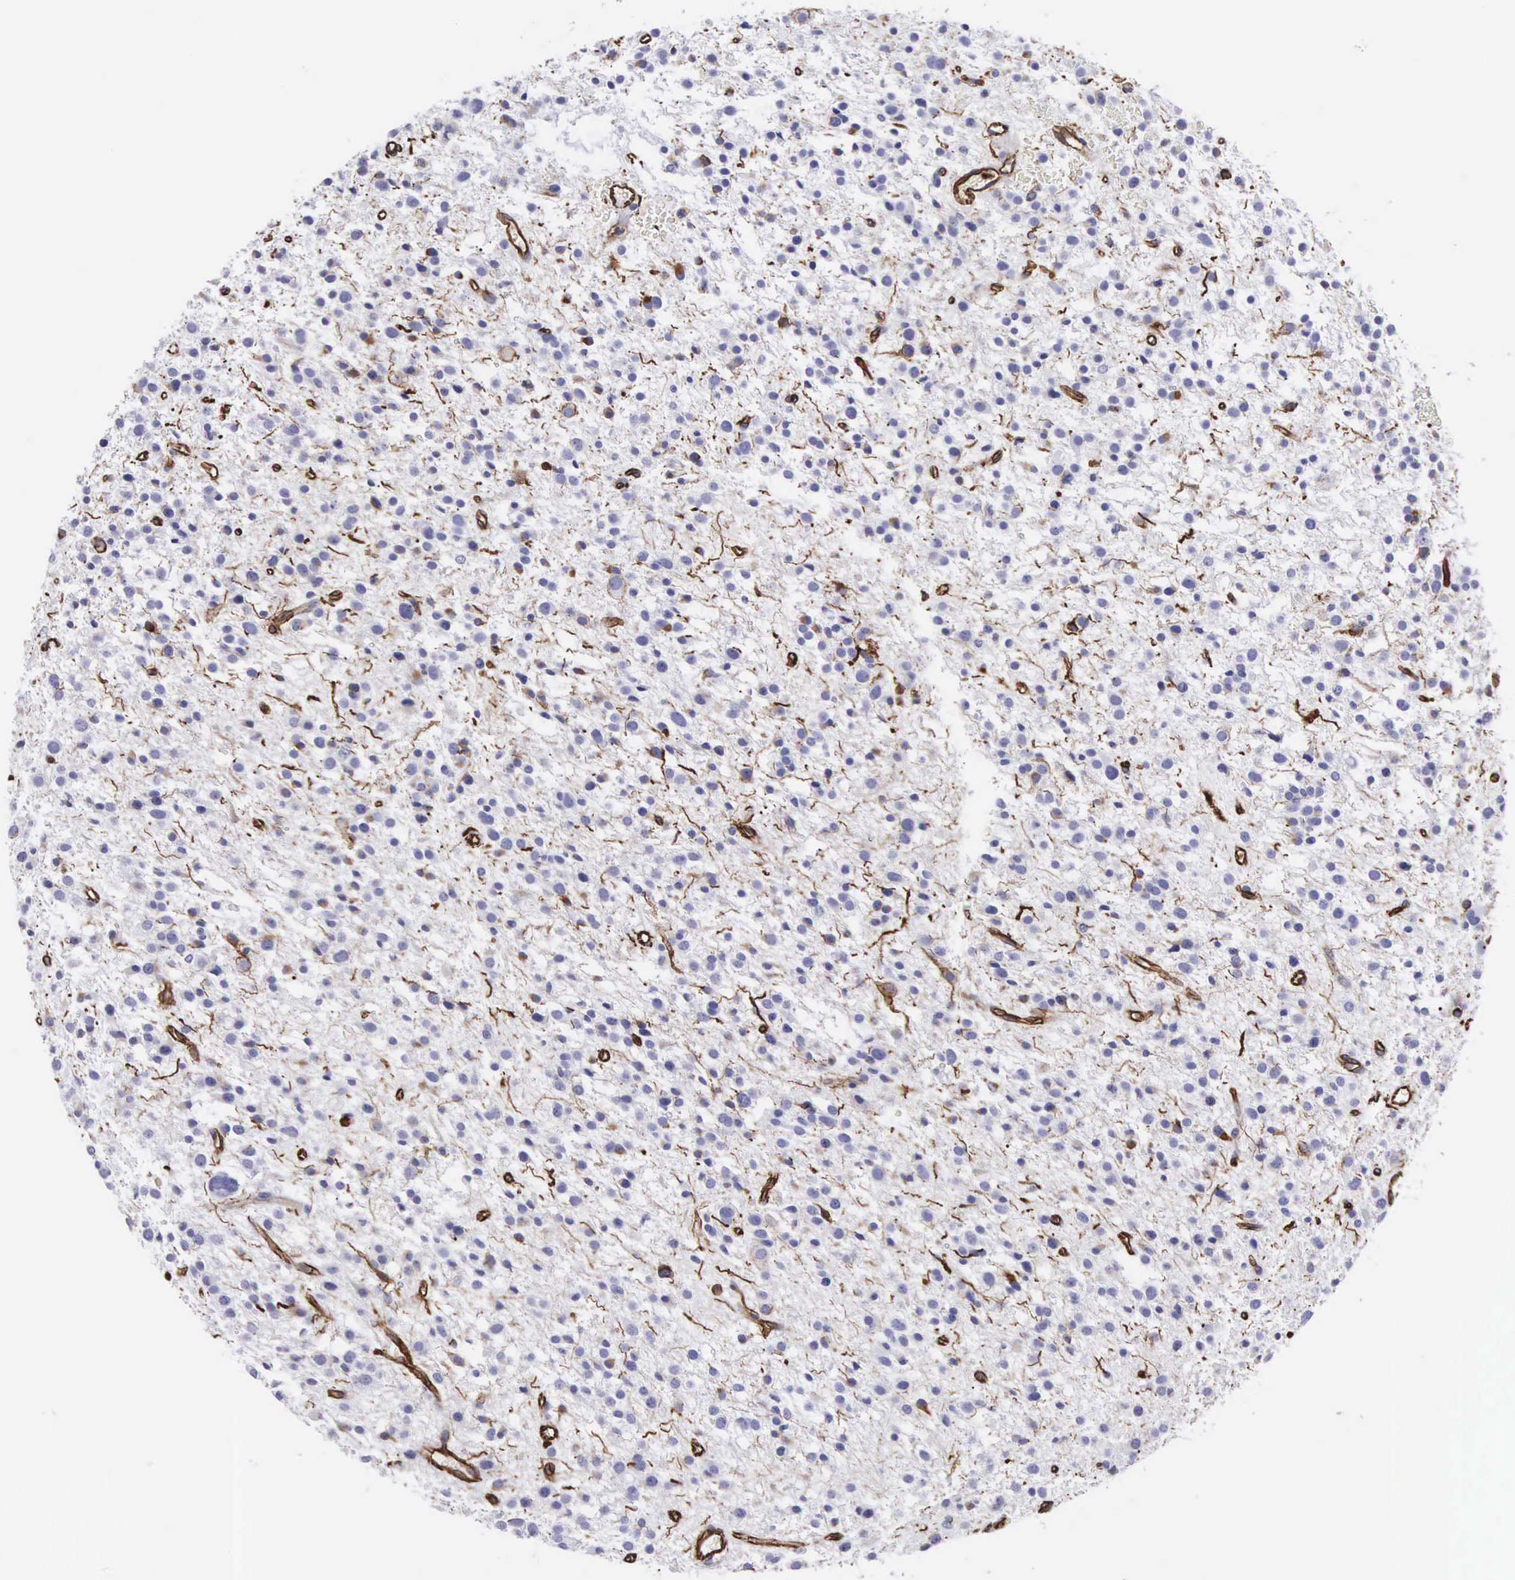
{"staining": {"intensity": "negative", "quantity": "none", "location": "none"}, "tissue": "glioma", "cell_type": "Tumor cells", "image_type": "cancer", "snomed": [{"axis": "morphology", "description": "Glioma, malignant, Low grade"}, {"axis": "topography", "description": "Brain"}], "caption": "High power microscopy photomicrograph of an immunohistochemistry image of glioma, revealing no significant expression in tumor cells. (Stains: DAB immunohistochemistry with hematoxylin counter stain, Microscopy: brightfield microscopy at high magnification).", "gene": "VIM", "patient": {"sex": "female", "age": 36}}